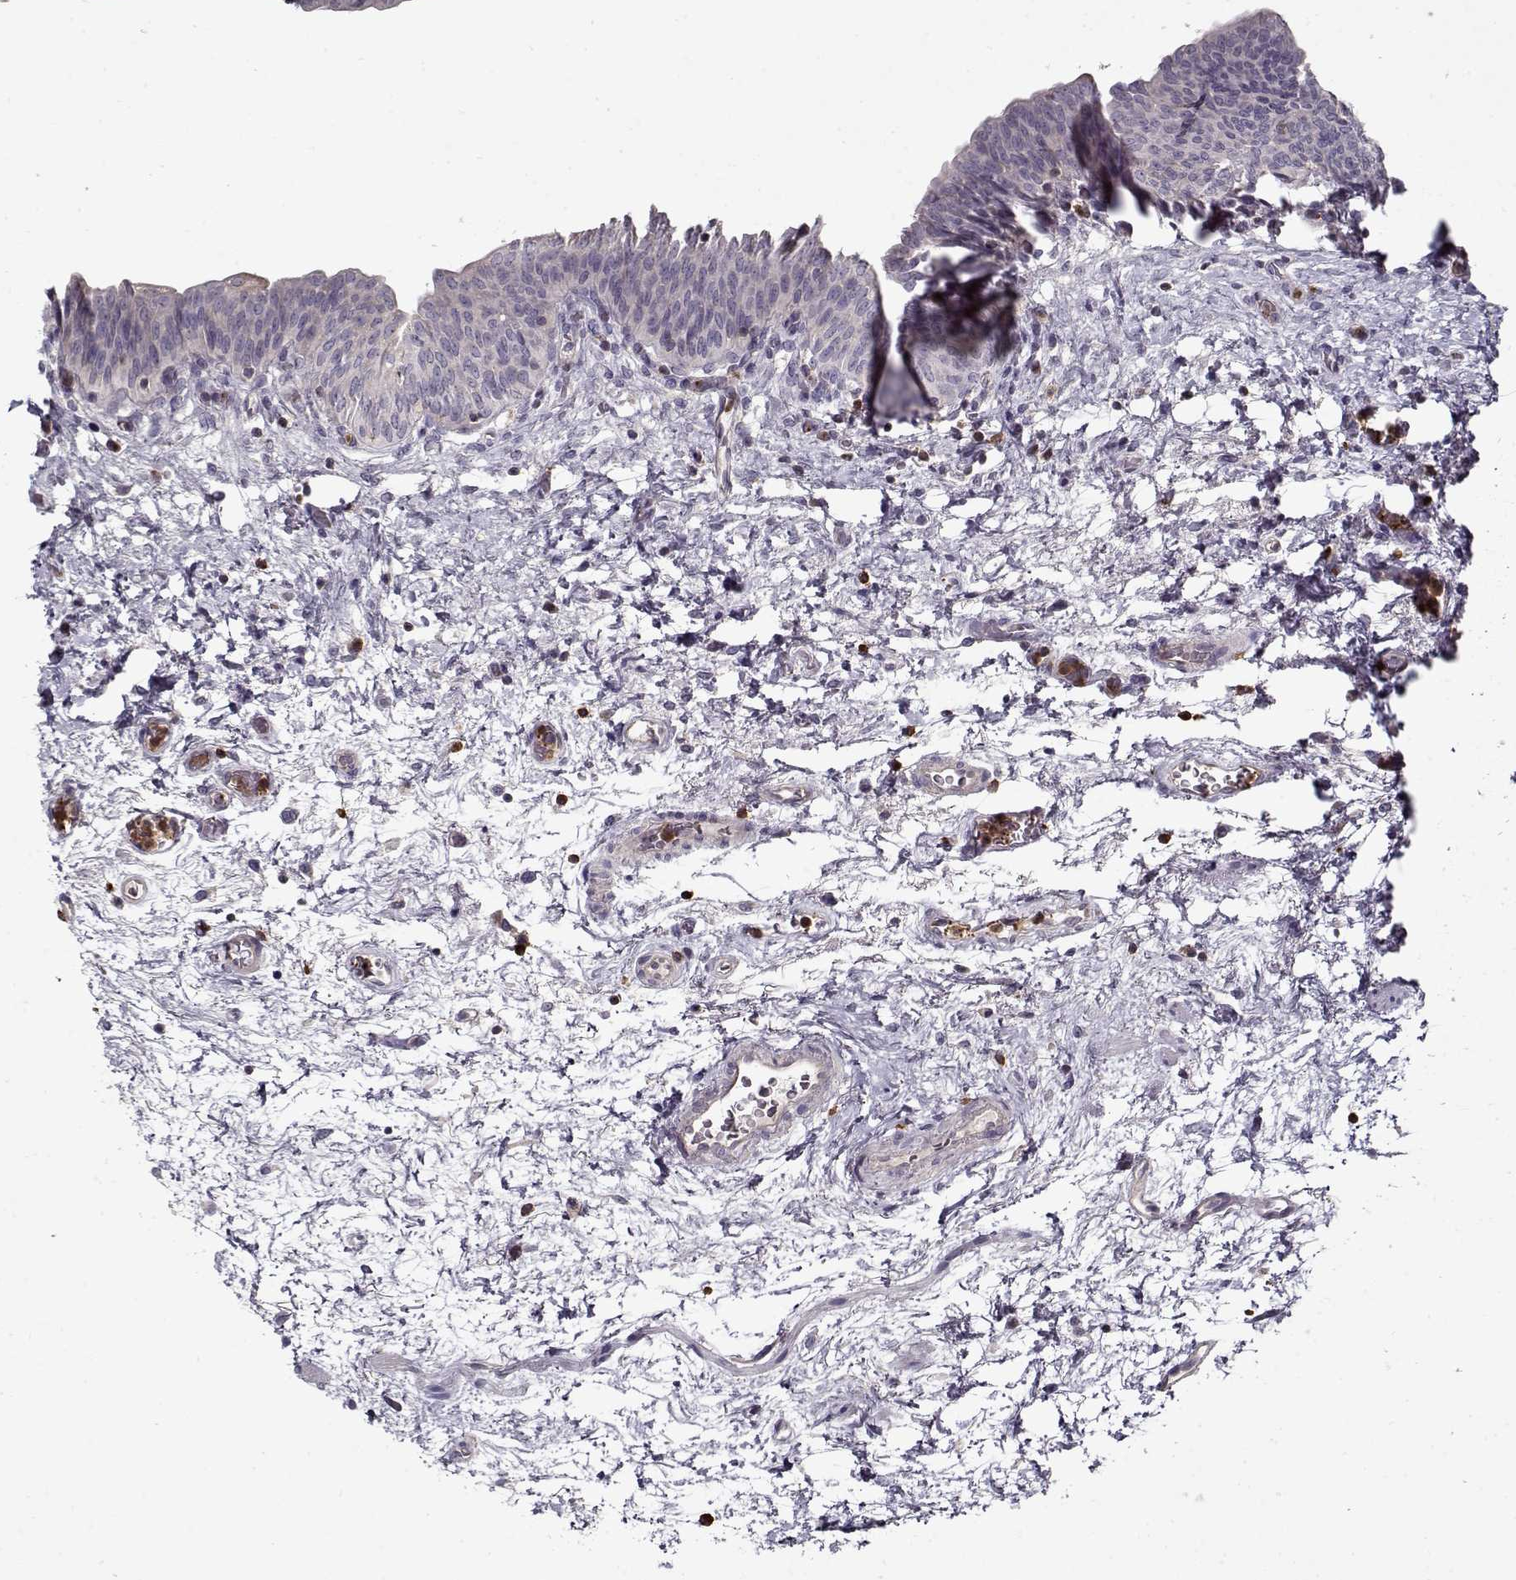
{"staining": {"intensity": "weak", "quantity": "<25%", "location": "cytoplasmic/membranous"}, "tissue": "urinary bladder", "cell_type": "Urothelial cells", "image_type": "normal", "snomed": [{"axis": "morphology", "description": "Normal tissue, NOS"}, {"axis": "topography", "description": "Urinary bladder"}], "caption": "Immunohistochemical staining of normal urinary bladder exhibits no significant expression in urothelial cells. The staining is performed using DAB brown chromogen with nuclei counter-stained in using hematoxylin.", "gene": "UNC13D", "patient": {"sex": "male", "age": 69}}